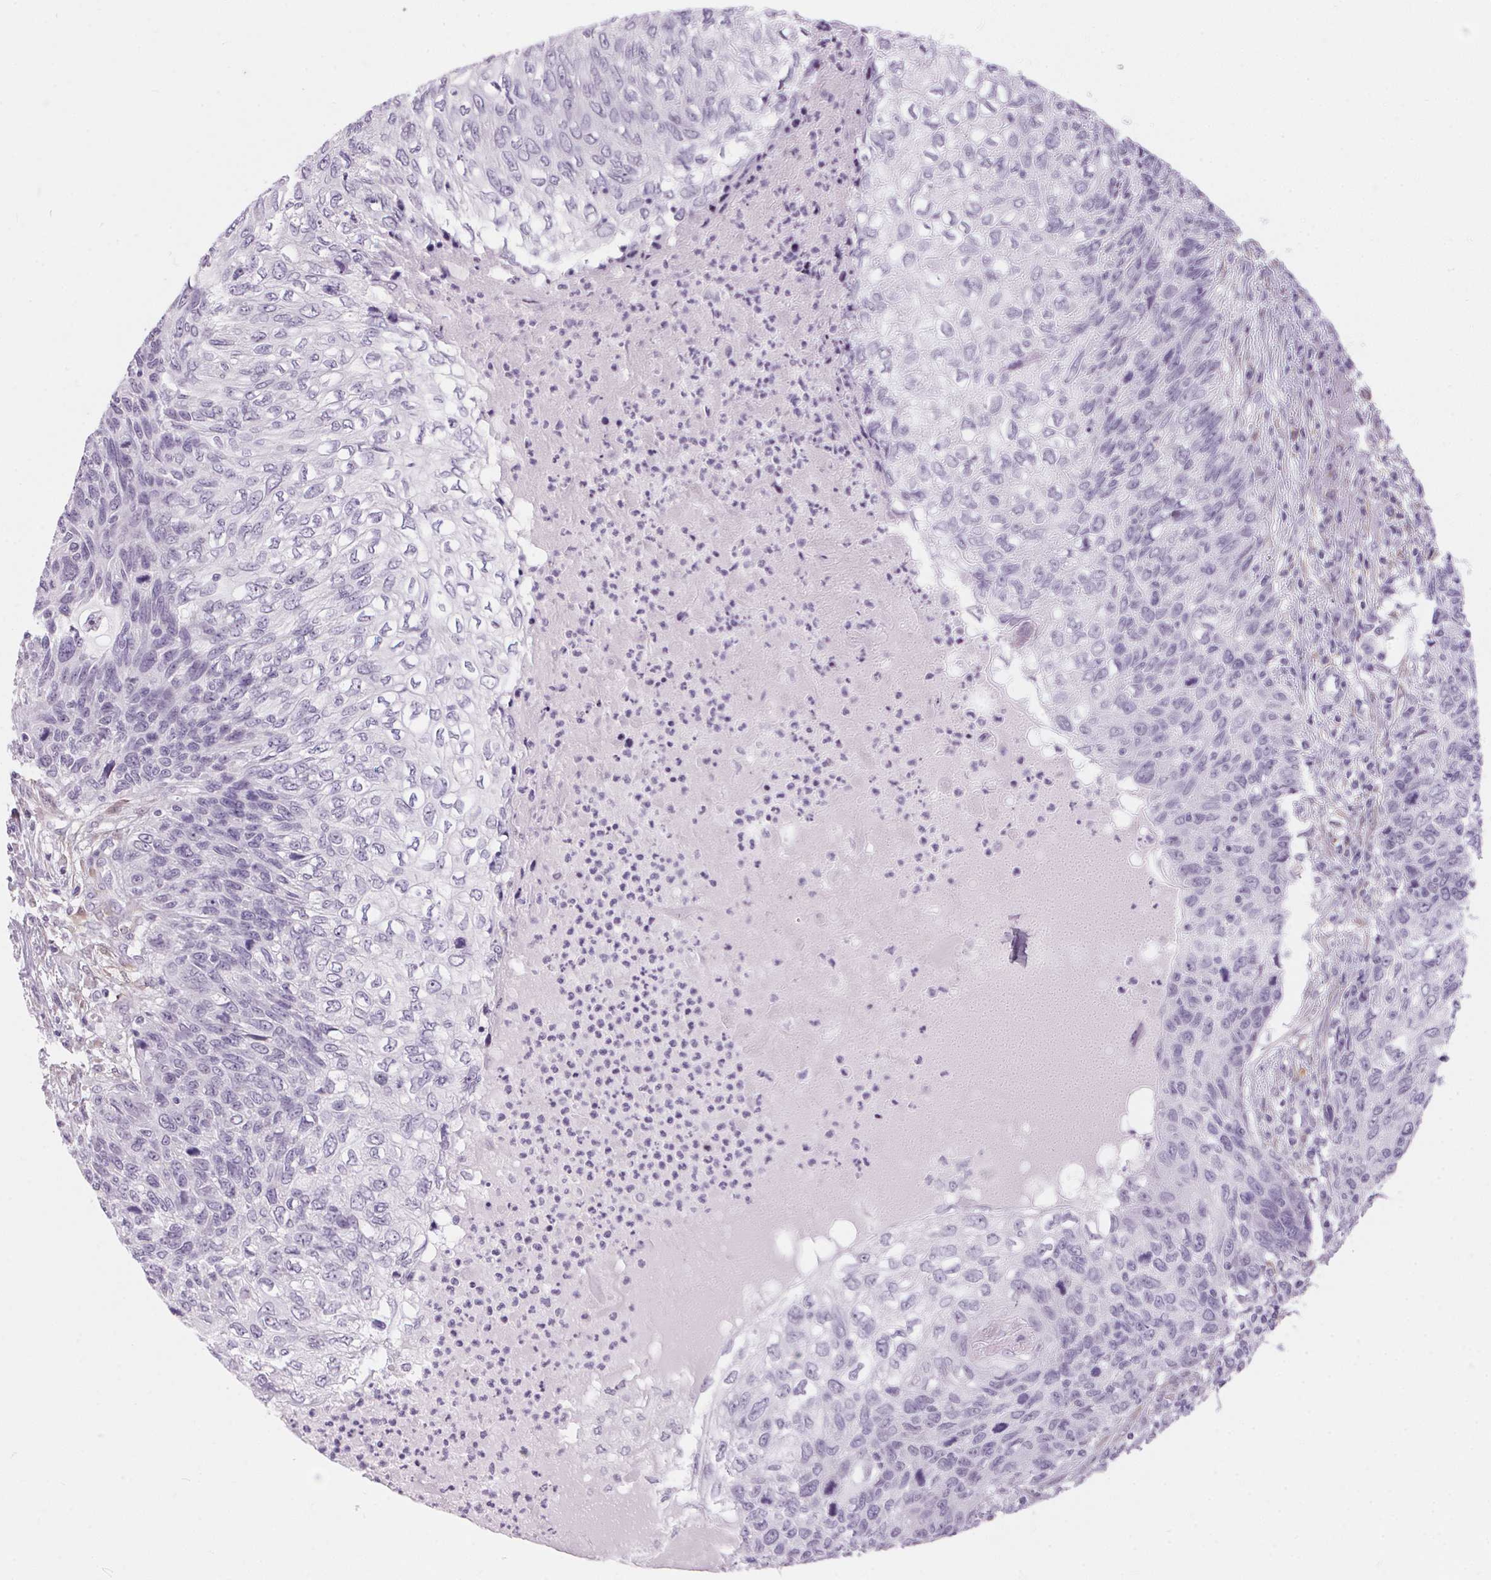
{"staining": {"intensity": "negative", "quantity": "none", "location": "none"}, "tissue": "skin cancer", "cell_type": "Tumor cells", "image_type": "cancer", "snomed": [{"axis": "morphology", "description": "Squamous cell carcinoma, NOS"}, {"axis": "topography", "description": "Skin"}], "caption": "There is no significant positivity in tumor cells of skin squamous cell carcinoma.", "gene": "CADPS", "patient": {"sex": "male", "age": 92}}